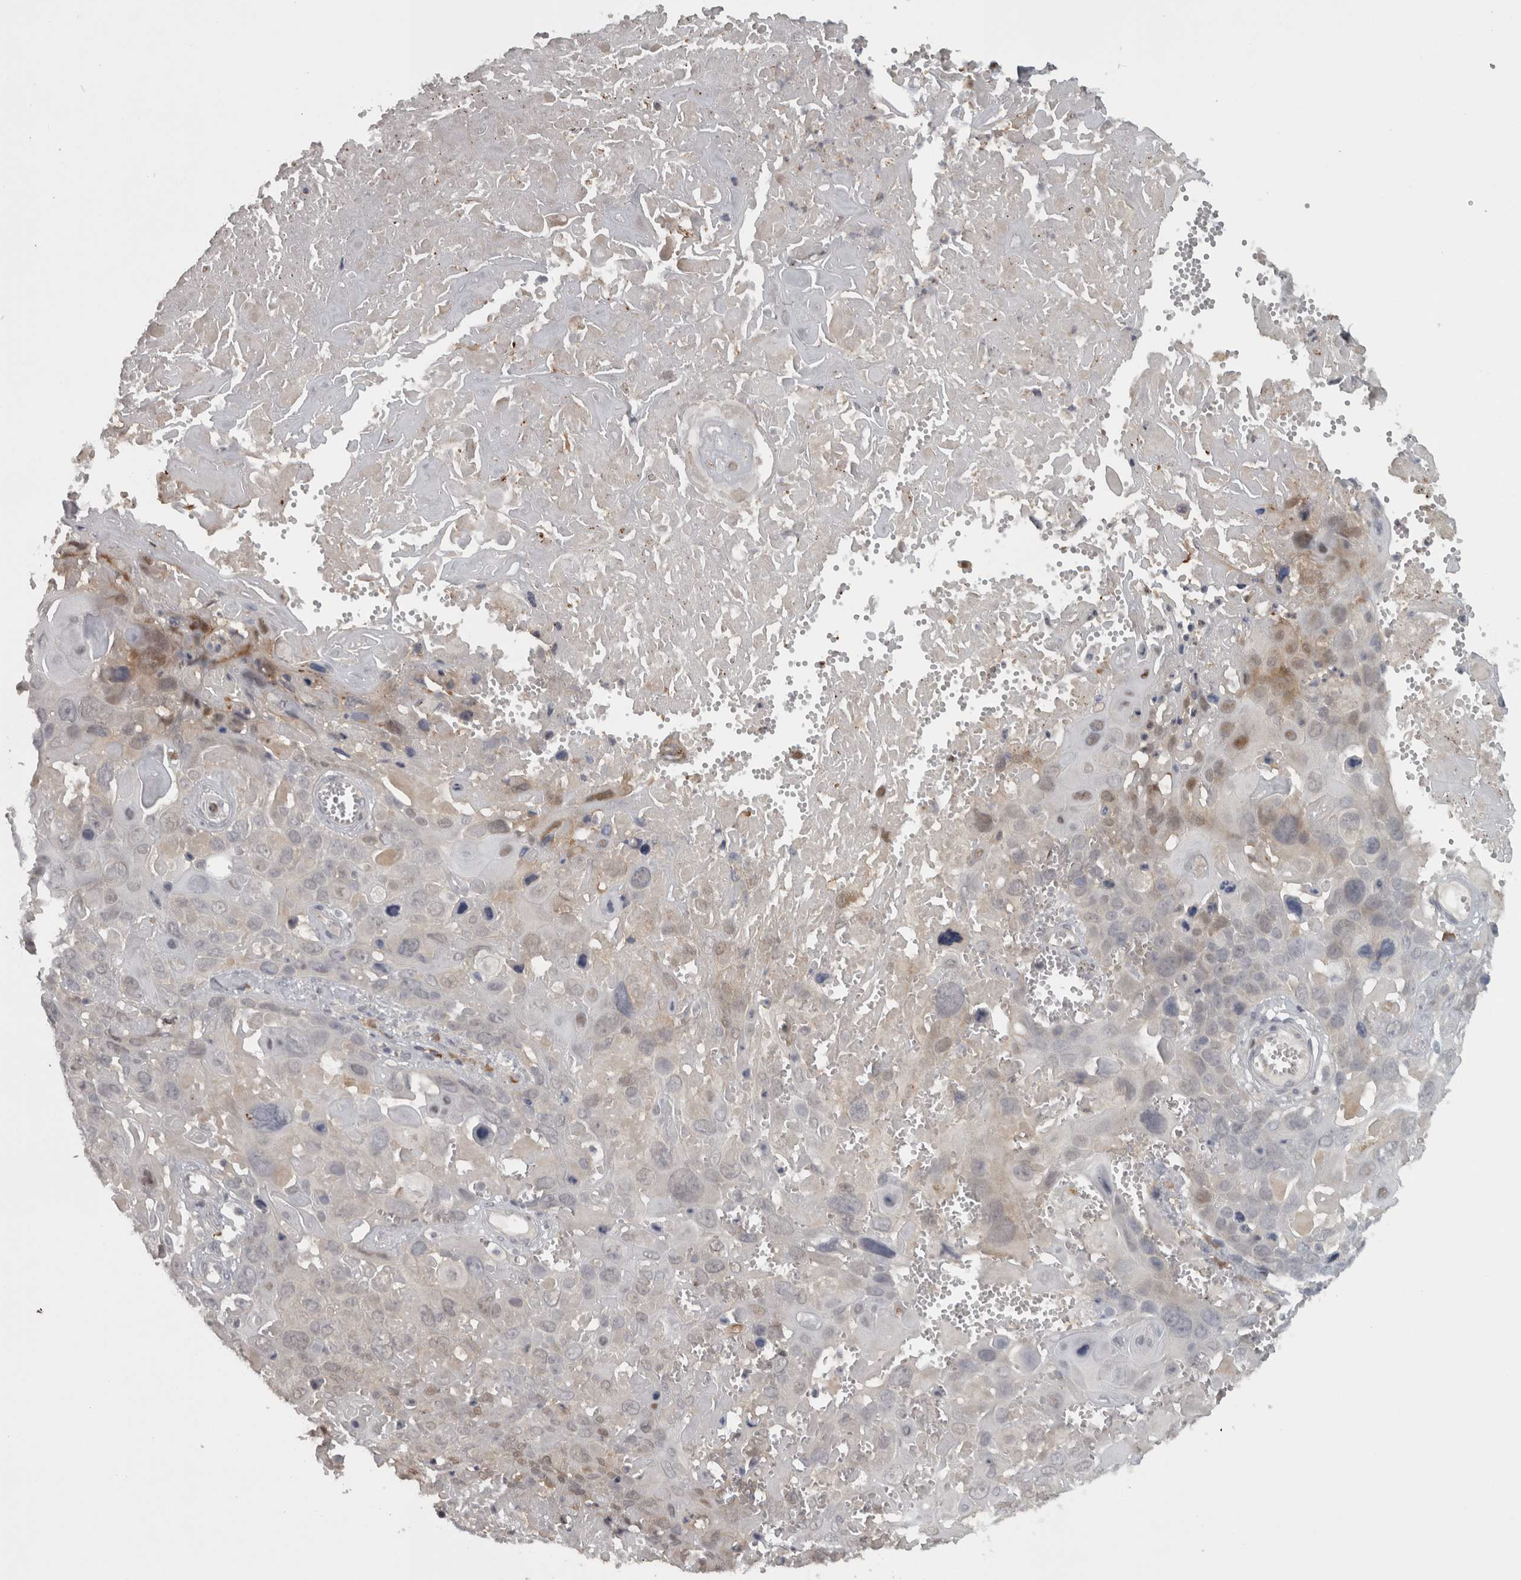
{"staining": {"intensity": "weak", "quantity": "<25%", "location": "nuclear"}, "tissue": "cervical cancer", "cell_type": "Tumor cells", "image_type": "cancer", "snomed": [{"axis": "morphology", "description": "Squamous cell carcinoma, NOS"}, {"axis": "topography", "description": "Cervix"}], "caption": "Tumor cells are negative for brown protein staining in cervical cancer (squamous cell carcinoma).", "gene": "SLCO5A1", "patient": {"sex": "female", "age": 74}}